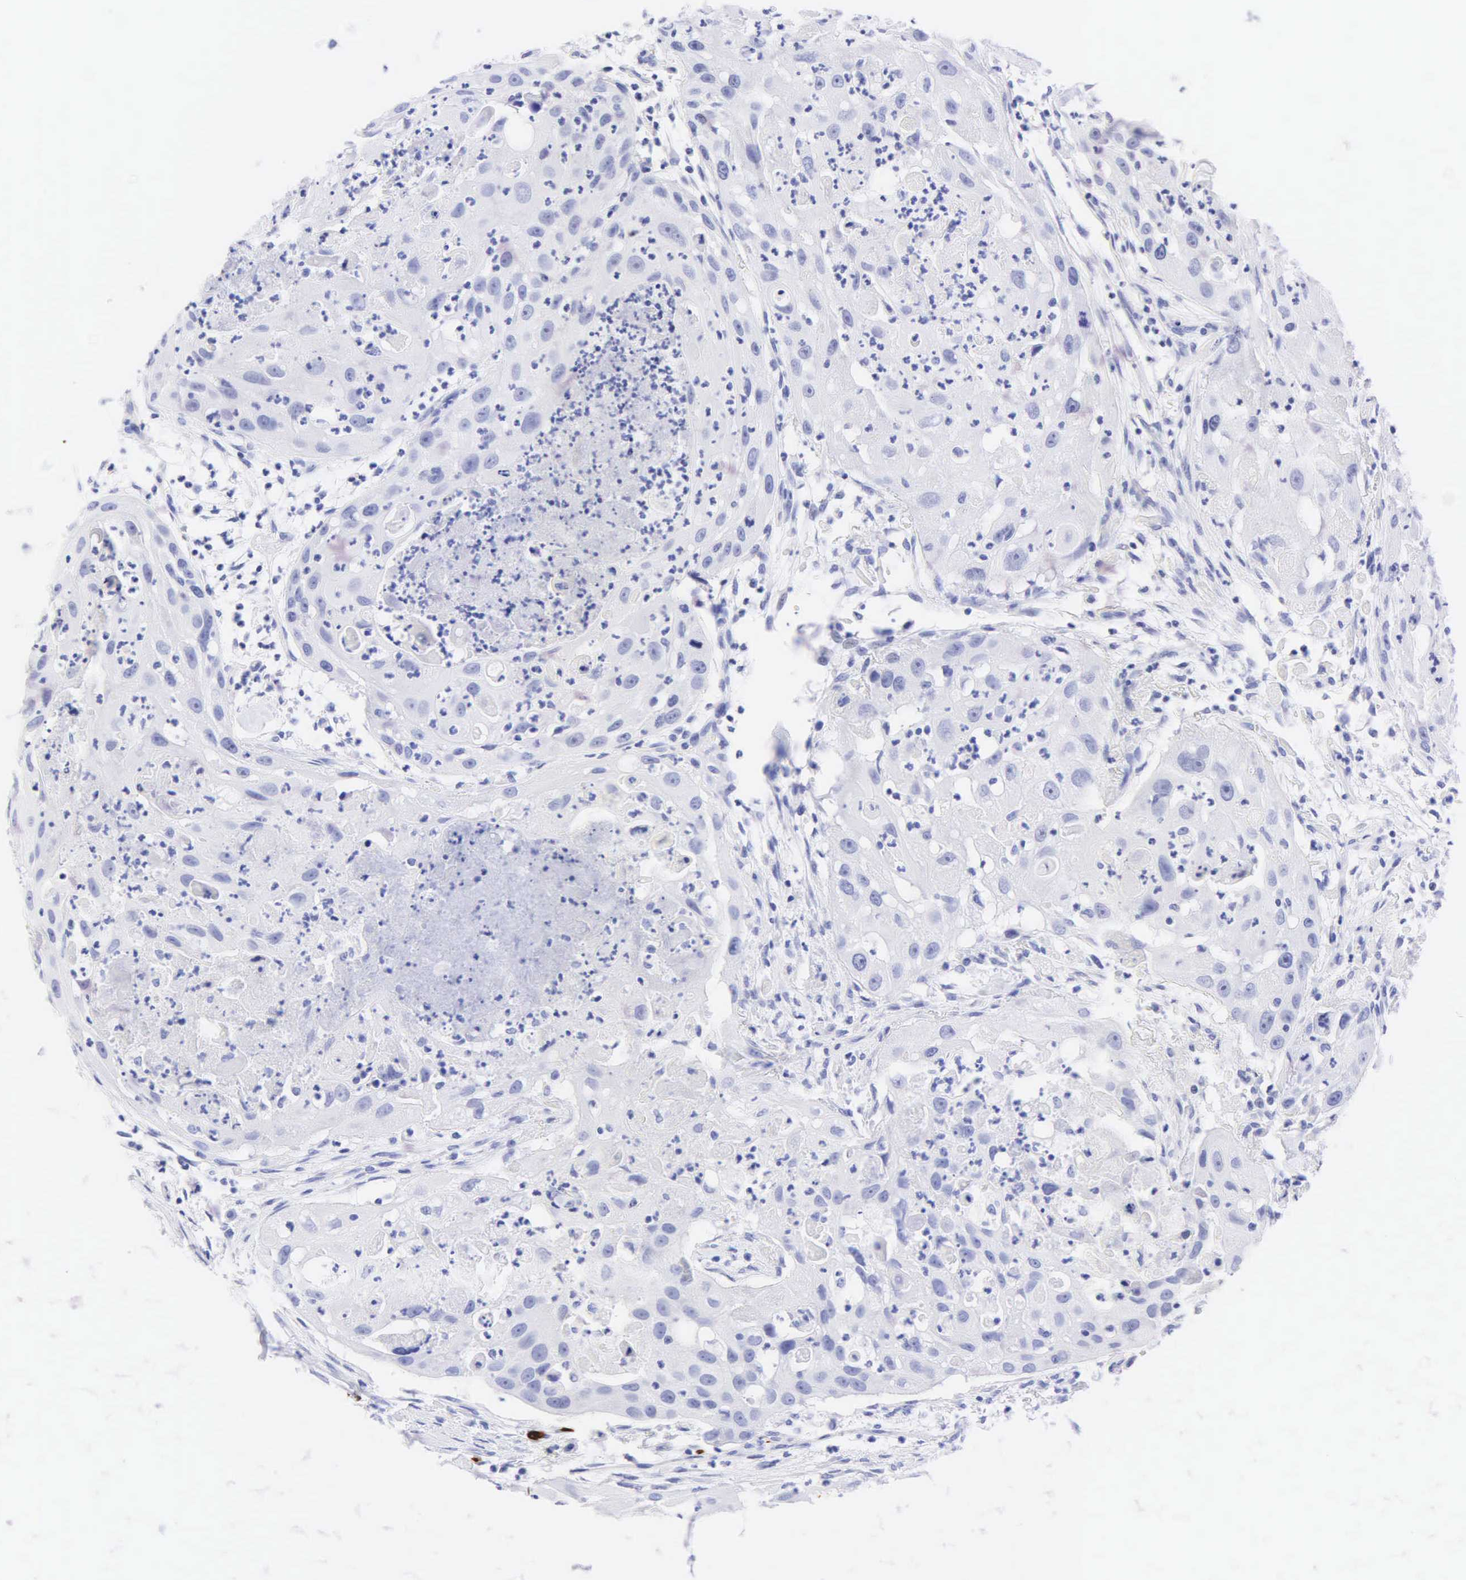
{"staining": {"intensity": "negative", "quantity": "none", "location": "none"}, "tissue": "head and neck cancer", "cell_type": "Tumor cells", "image_type": "cancer", "snomed": [{"axis": "morphology", "description": "Squamous cell carcinoma, NOS"}, {"axis": "topography", "description": "Head-Neck"}], "caption": "Immunohistochemical staining of head and neck cancer (squamous cell carcinoma) reveals no significant positivity in tumor cells.", "gene": "DES", "patient": {"sex": "male", "age": 64}}